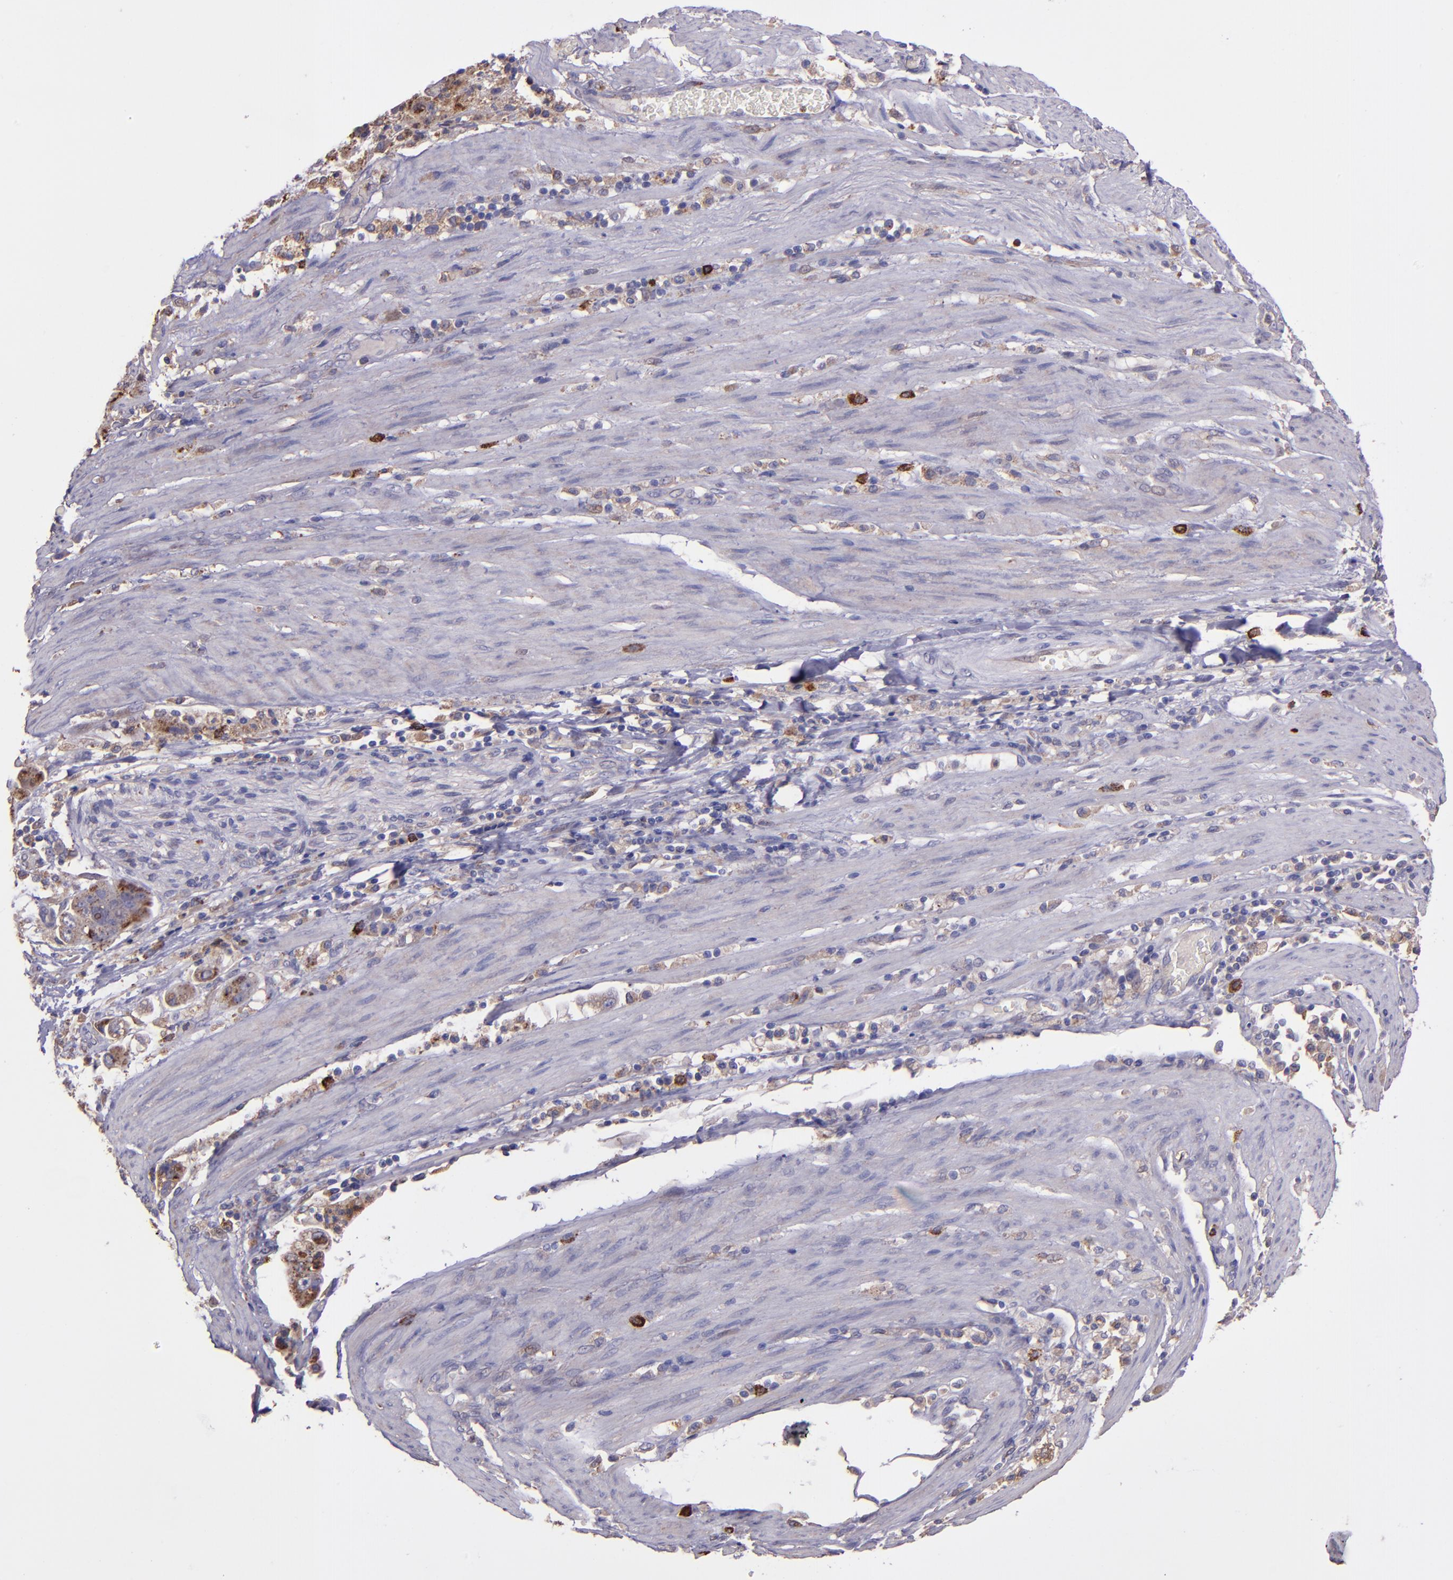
{"staining": {"intensity": "moderate", "quantity": ">75%", "location": "cytoplasmic/membranous"}, "tissue": "stomach cancer", "cell_type": "Tumor cells", "image_type": "cancer", "snomed": [{"axis": "morphology", "description": "Adenocarcinoma, NOS"}, {"axis": "topography", "description": "Stomach"}], "caption": "The immunohistochemical stain highlights moderate cytoplasmic/membranous positivity in tumor cells of stomach cancer tissue. (DAB (3,3'-diaminobenzidine) = brown stain, brightfield microscopy at high magnification).", "gene": "WASHC1", "patient": {"sex": "male", "age": 62}}